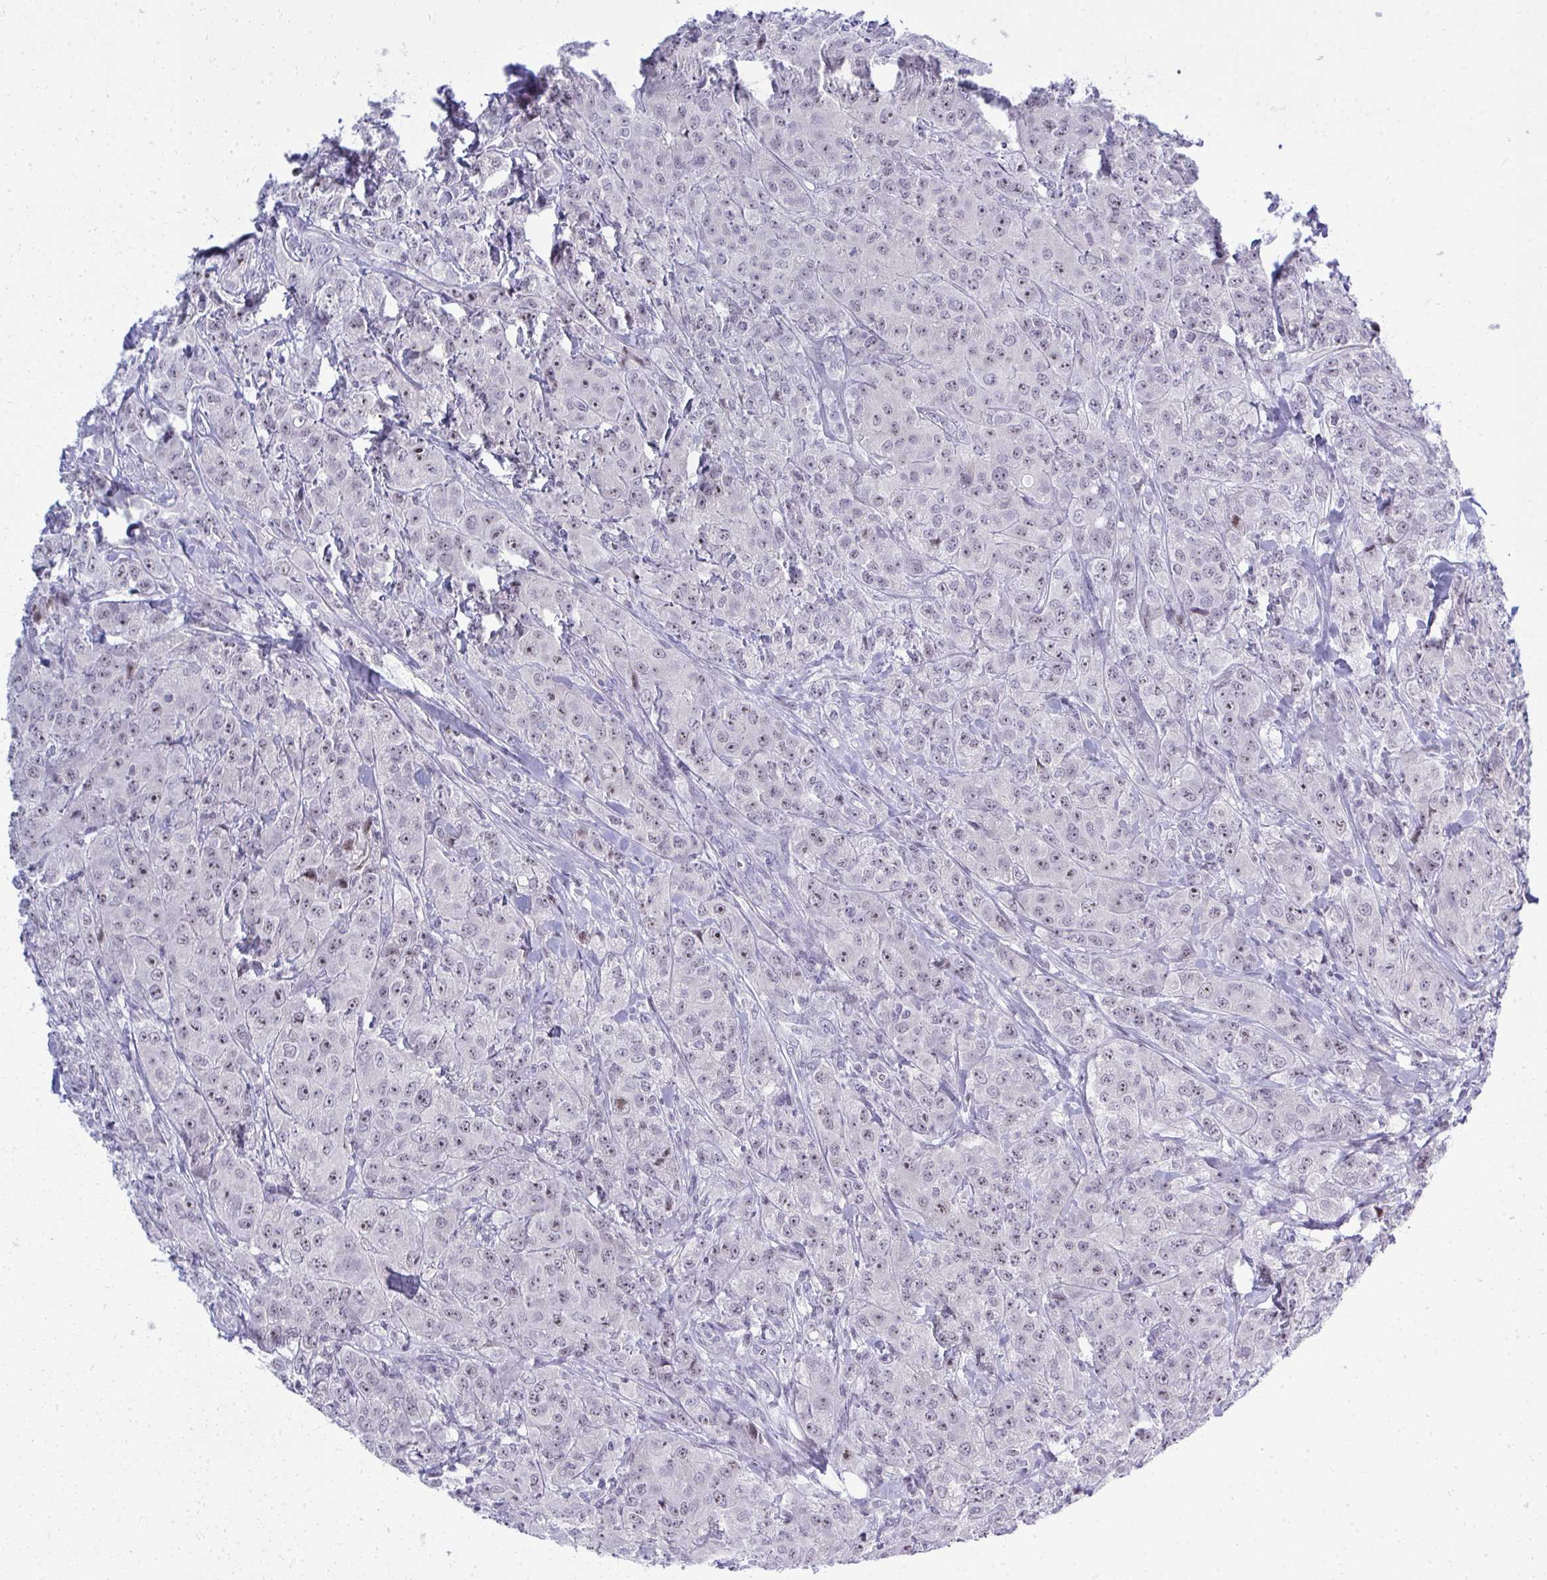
{"staining": {"intensity": "weak", "quantity": "25%-75%", "location": "nuclear"}, "tissue": "breast cancer", "cell_type": "Tumor cells", "image_type": "cancer", "snomed": [{"axis": "morphology", "description": "Normal tissue, NOS"}, {"axis": "morphology", "description": "Duct carcinoma"}, {"axis": "topography", "description": "Breast"}], "caption": "Tumor cells exhibit low levels of weak nuclear positivity in approximately 25%-75% of cells in breast cancer (intraductal carcinoma).", "gene": "EID3", "patient": {"sex": "female", "age": 43}}